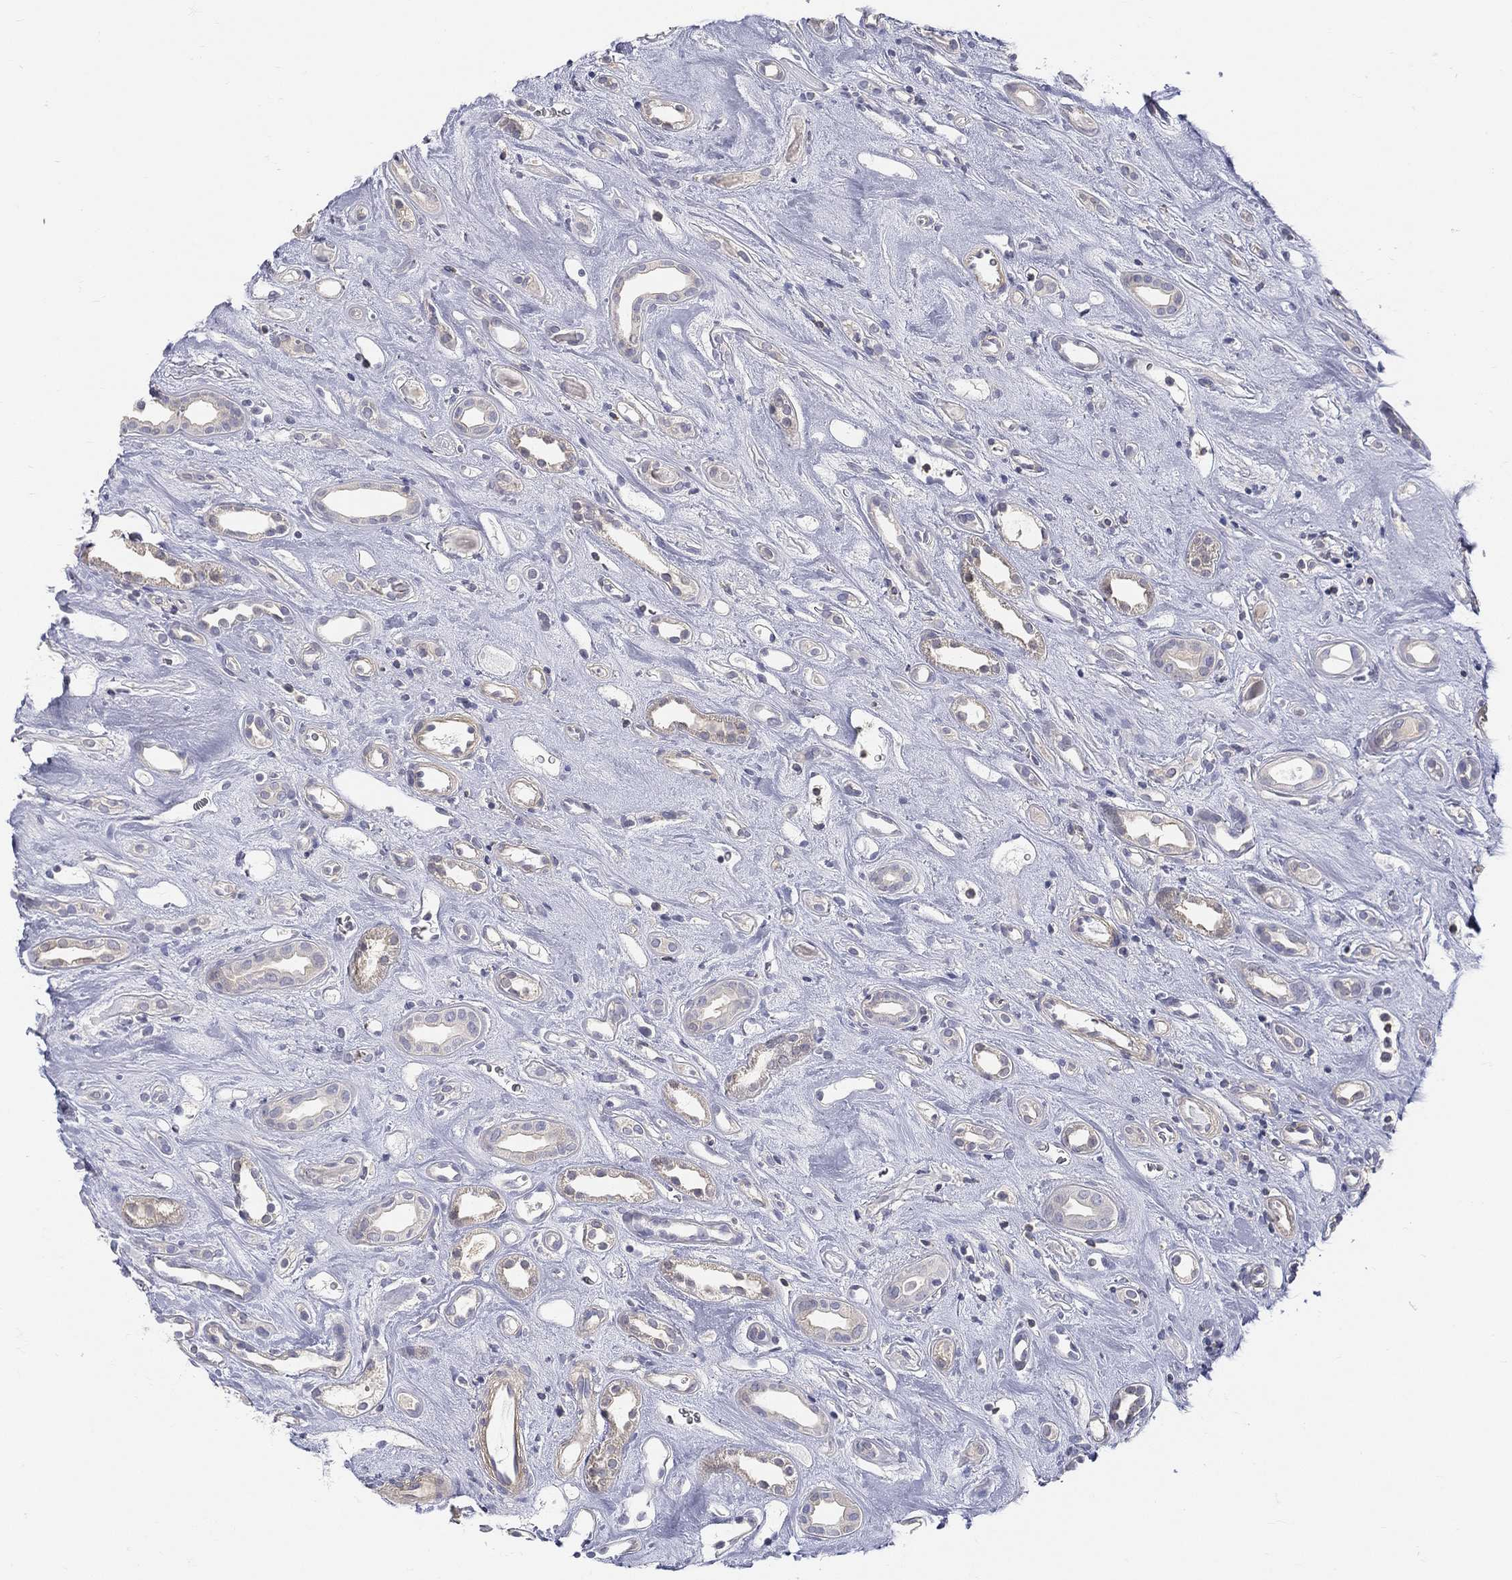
{"staining": {"intensity": "negative", "quantity": "none", "location": "none"}, "tissue": "renal cancer", "cell_type": "Tumor cells", "image_type": "cancer", "snomed": [{"axis": "morphology", "description": "Adenocarcinoma, NOS"}, {"axis": "topography", "description": "Kidney"}], "caption": "IHC micrograph of neoplastic tissue: human adenocarcinoma (renal) stained with DAB shows no significant protein staining in tumor cells. (Brightfield microscopy of DAB (3,3'-diaminobenzidine) IHC at high magnification).", "gene": "ETNPPL", "patient": {"sex": "female", "age": 89}}